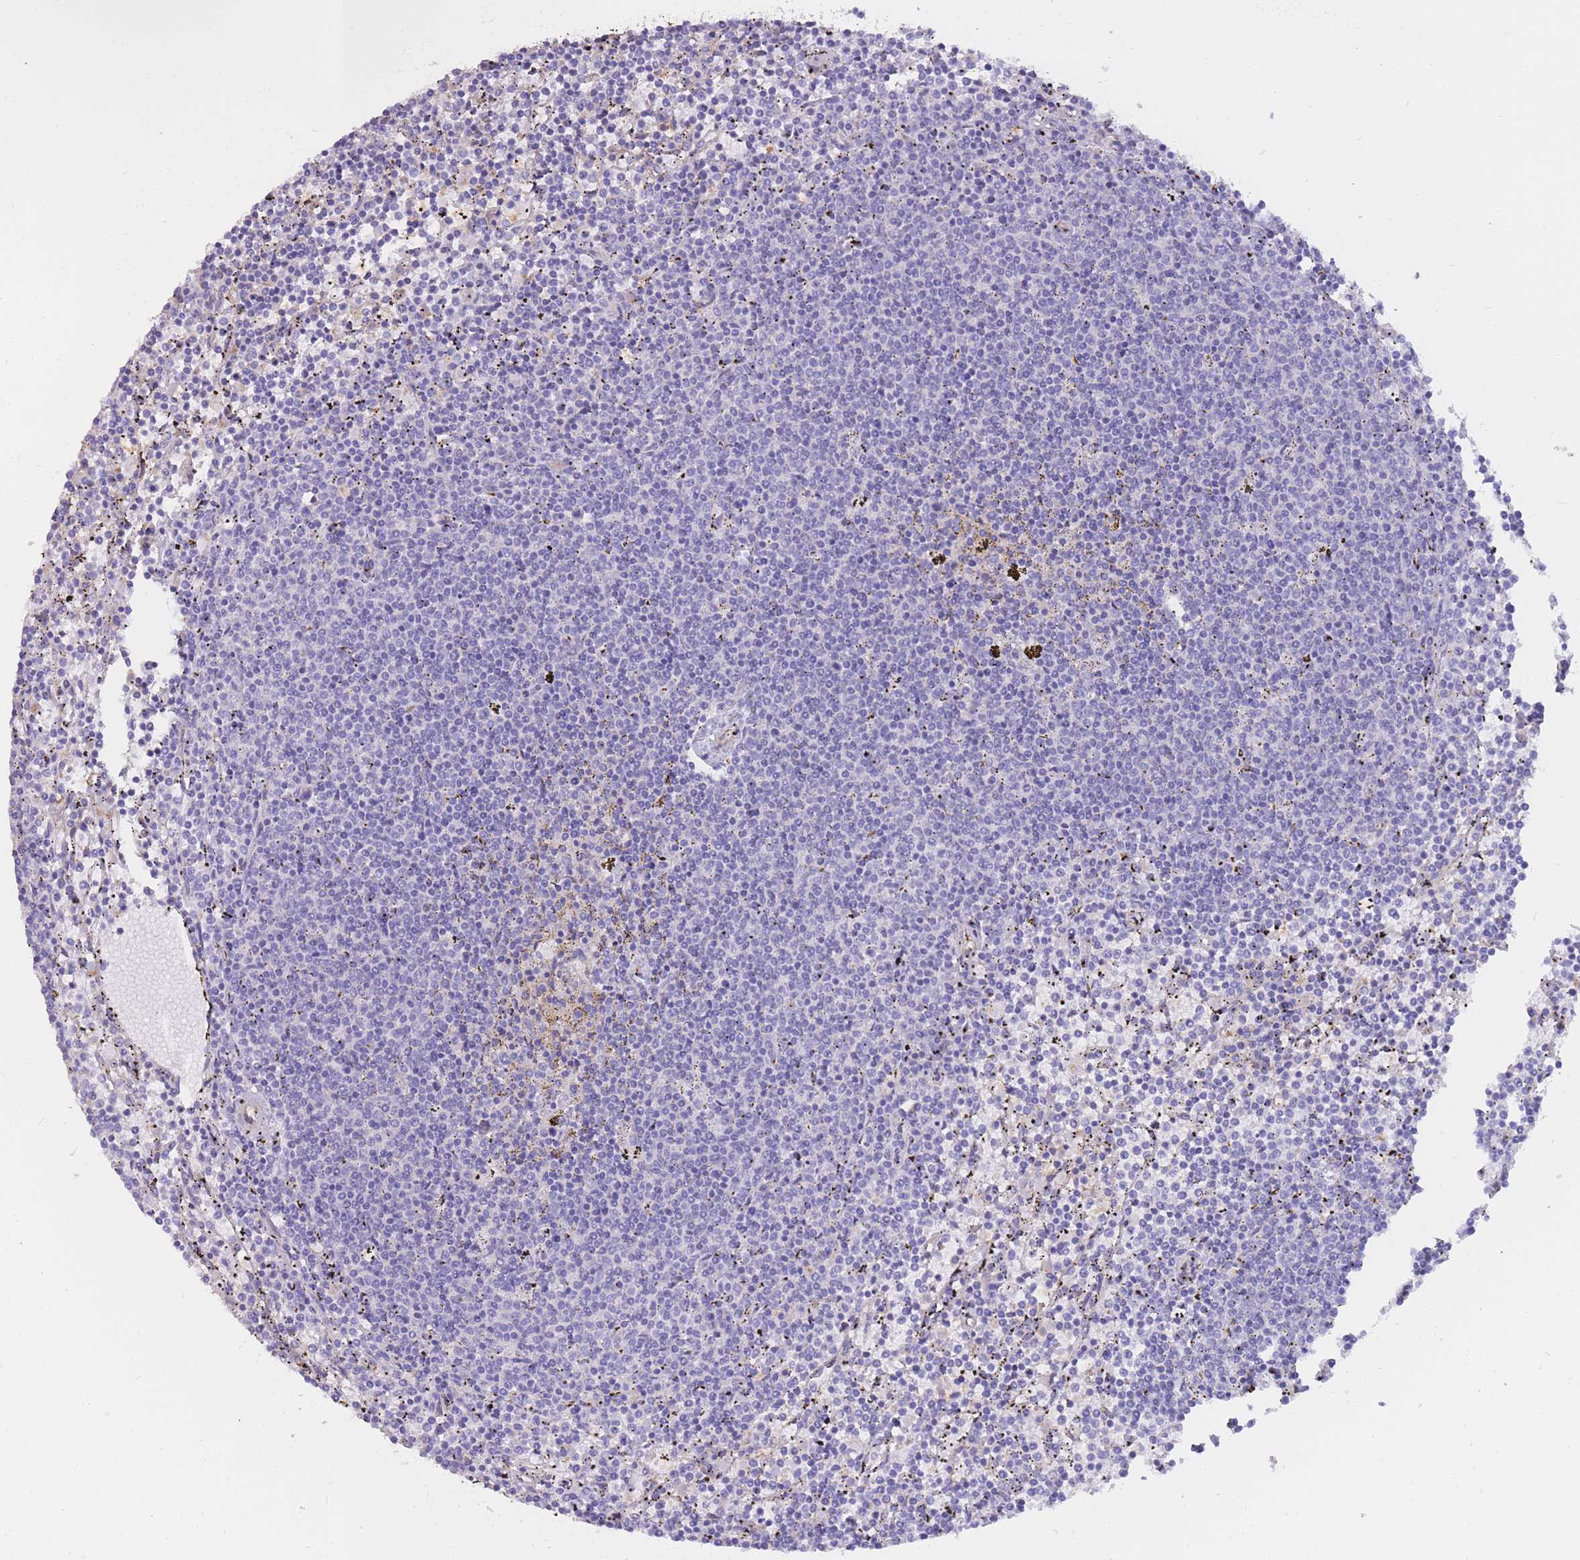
{"staining": {"intensity": "negative", "quantity": "none", "location": "none"}, "tissue": "lymphoma", "cell_type": "Tumor cells", "image_type": "cancer", "snomed": [{"axis": "morphology", "description": "Malignant lymphoma, non-Hodgkin's type, Low grade"}, {"axis": "topography", "description": "Spleen"}], "caption": "There is no significant expression in tumor cells of low-grade malignant lymphoma, non-Hodgkin's type.", "gene": "SULT1A1", "patient": {"sex": "female", "age": 50}}